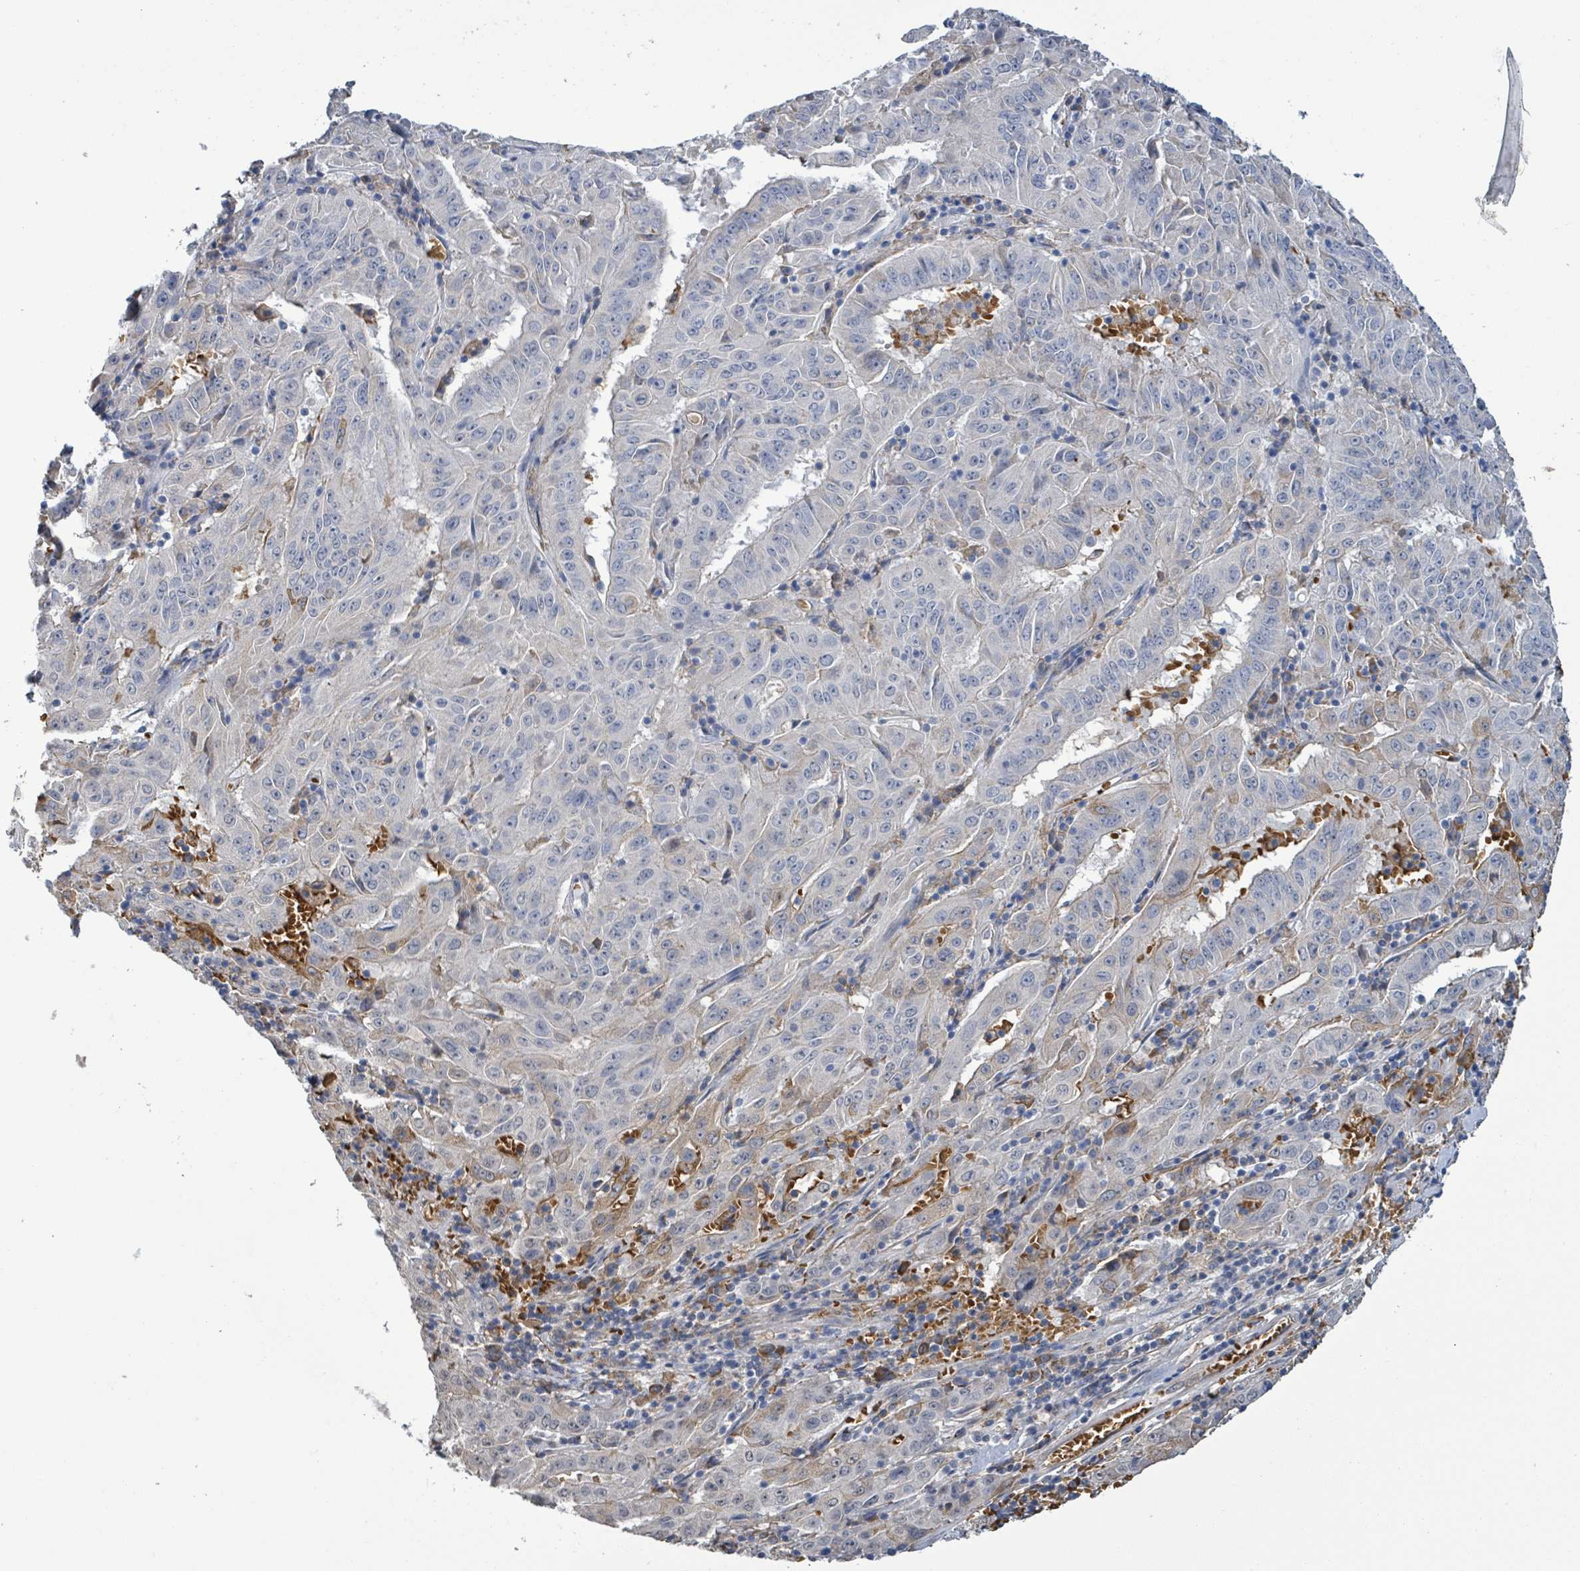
{"staining": {"intensity": "weak", "quantity": "<25%", "location": "cytoplasmic/membranous"}, "tissue": "pancreatic cancer", "cell_type": "Tumor cells", "image_type": "cancer", "snomed": [{"axis": "morphology", "description": "Adenocarcinoma, NOS"}, {"axis": "topography", "description": "Pancreas"}], "caption": "High power microscopy histopathology image of an immunohistochemistry (IHC) photomicrograph of pancreatic adenocarcinoma, revealing no significant positivity in tumor cells.", "gene": "SEBOX", "patient": {"sex": "male", "age": 63}}